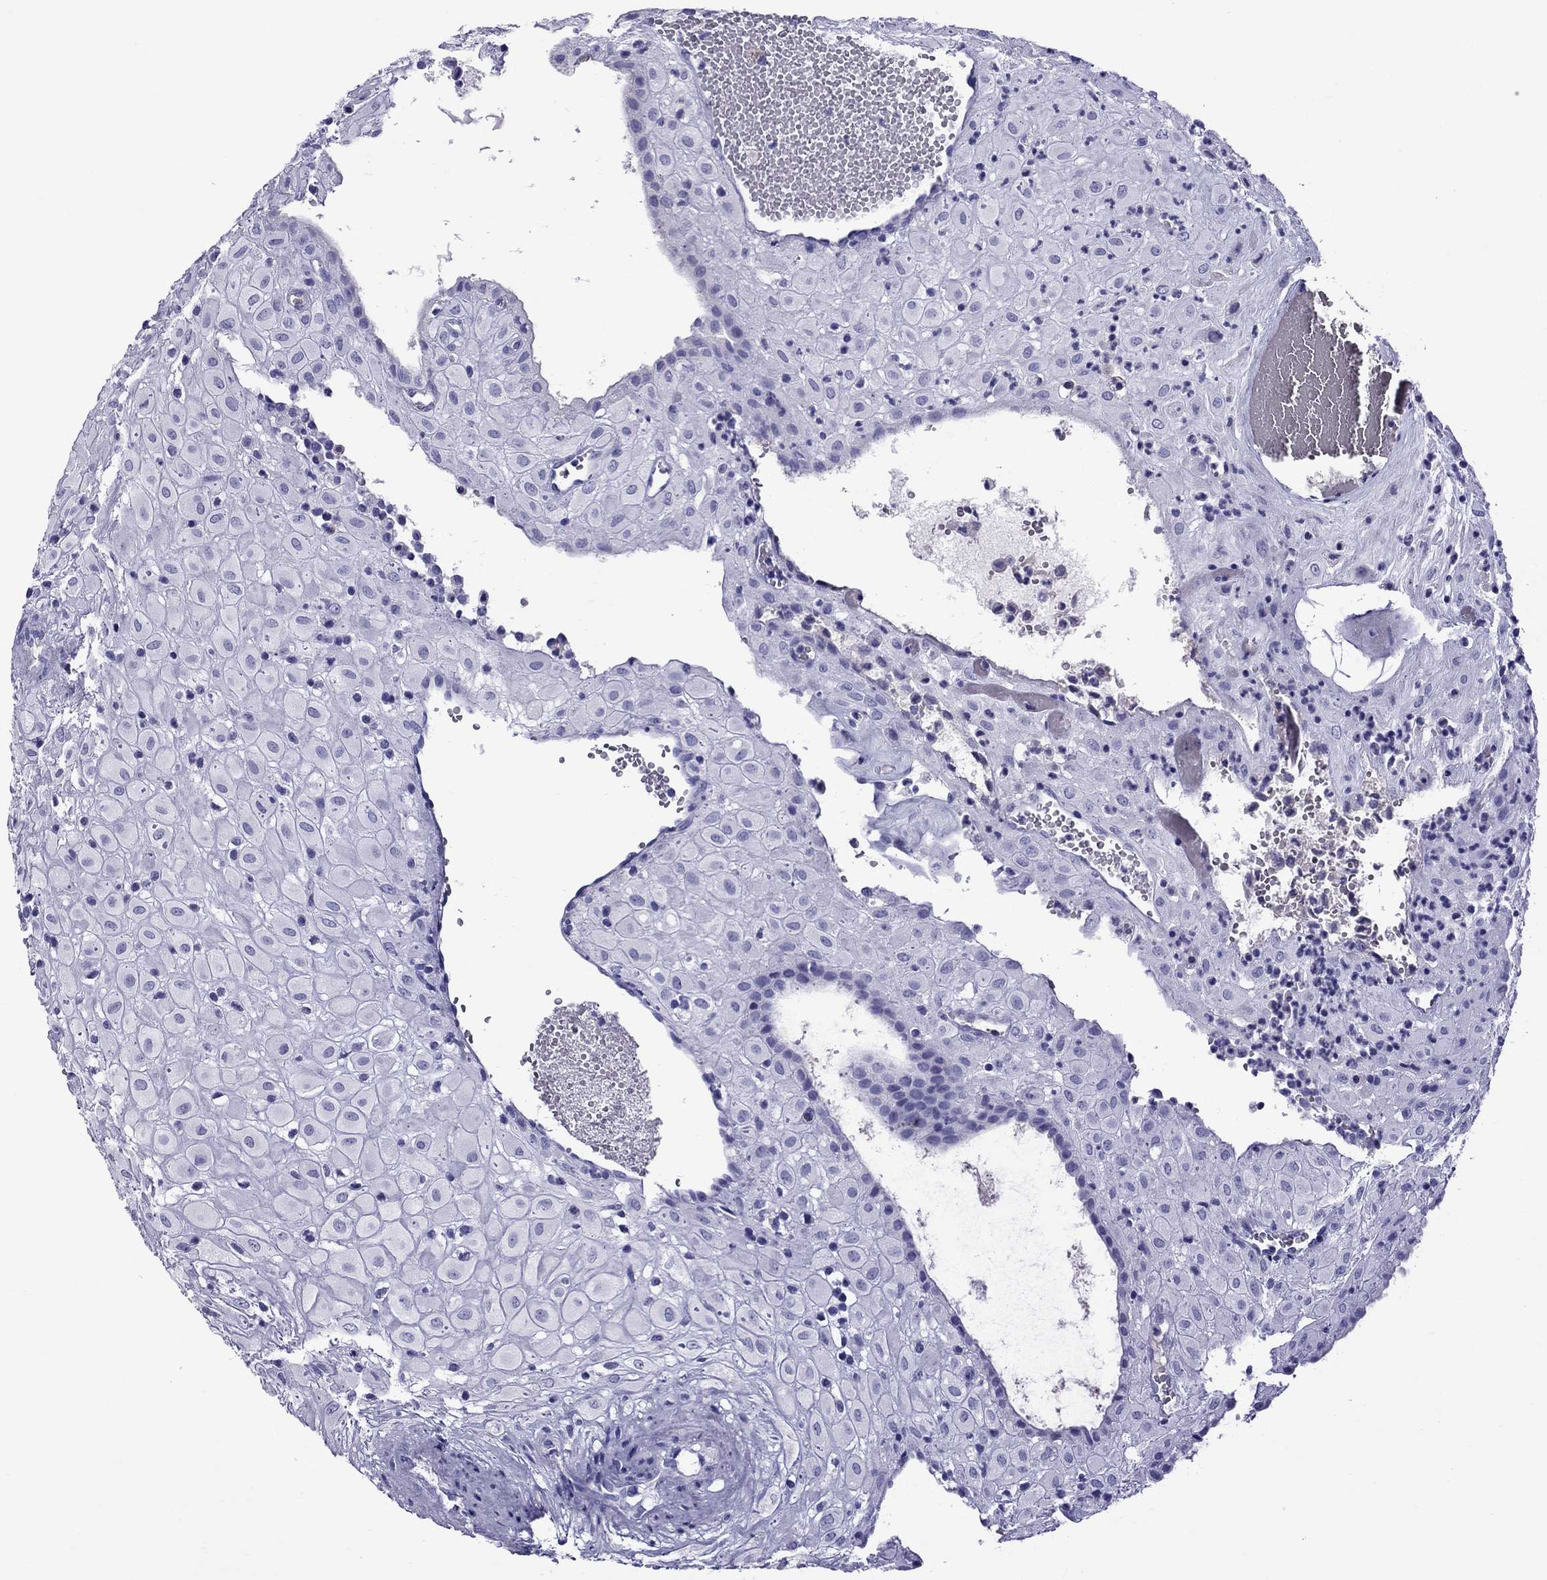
{"staining": {"intensity": "negative", "quantity": "none", "location": "none"}, "tissue": "placenta", "cell_type": "Decidual cells", "image_type": "normal", "snomed": [{"axis": "morphology", "description": "Normal tissue, NOS"}, {"axis": "topography", "description": "Placenta"}], "caption": "High power microscopy micrograph of an immunohistochemistry (IHC) histopathology image of normal placenta, revealing no significant positivity in decidual cells.", "gene": "SCART1", "patient": {"sex": "female", "age": 24}}